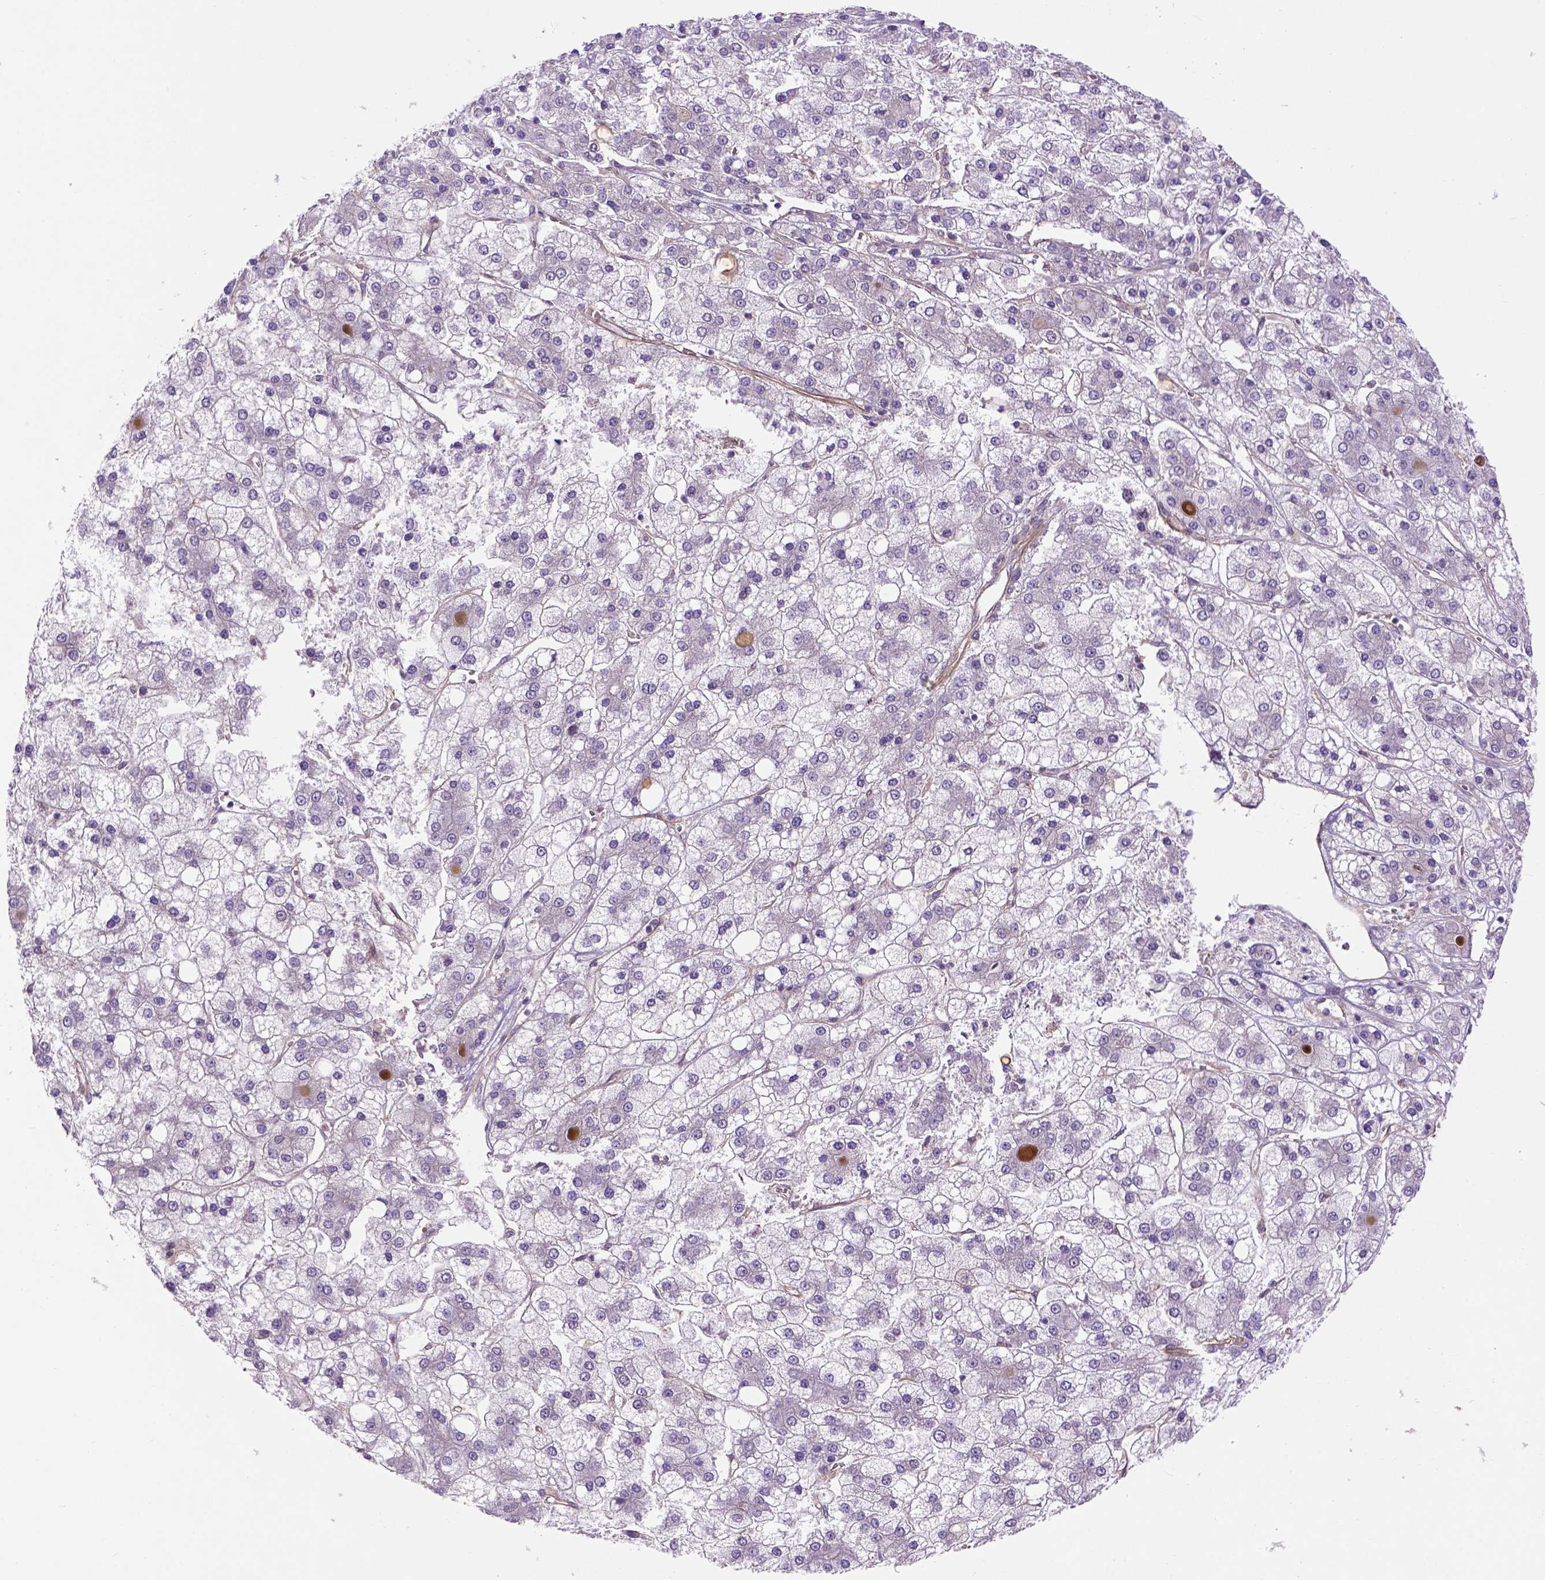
{"staining": {"intensity": "negative", "quantity": "none", "location": "none"}, "tissue": "liver cancer", "cell_type": "Tumor cells", "image_type": "cancer", "snomed": [{"axis": "morphology", "description": "Carcinoma, Hepatocellular, NOS"}, {"axis": "topography", "description": "Liver"}], "caption": "Histopathology image shows no significant protein positivity in tumor cells of liver cancer (hepatocellular carcinoma).", "gene": "CASKIN2", "patient": {"sex": "male", "age": 73}}